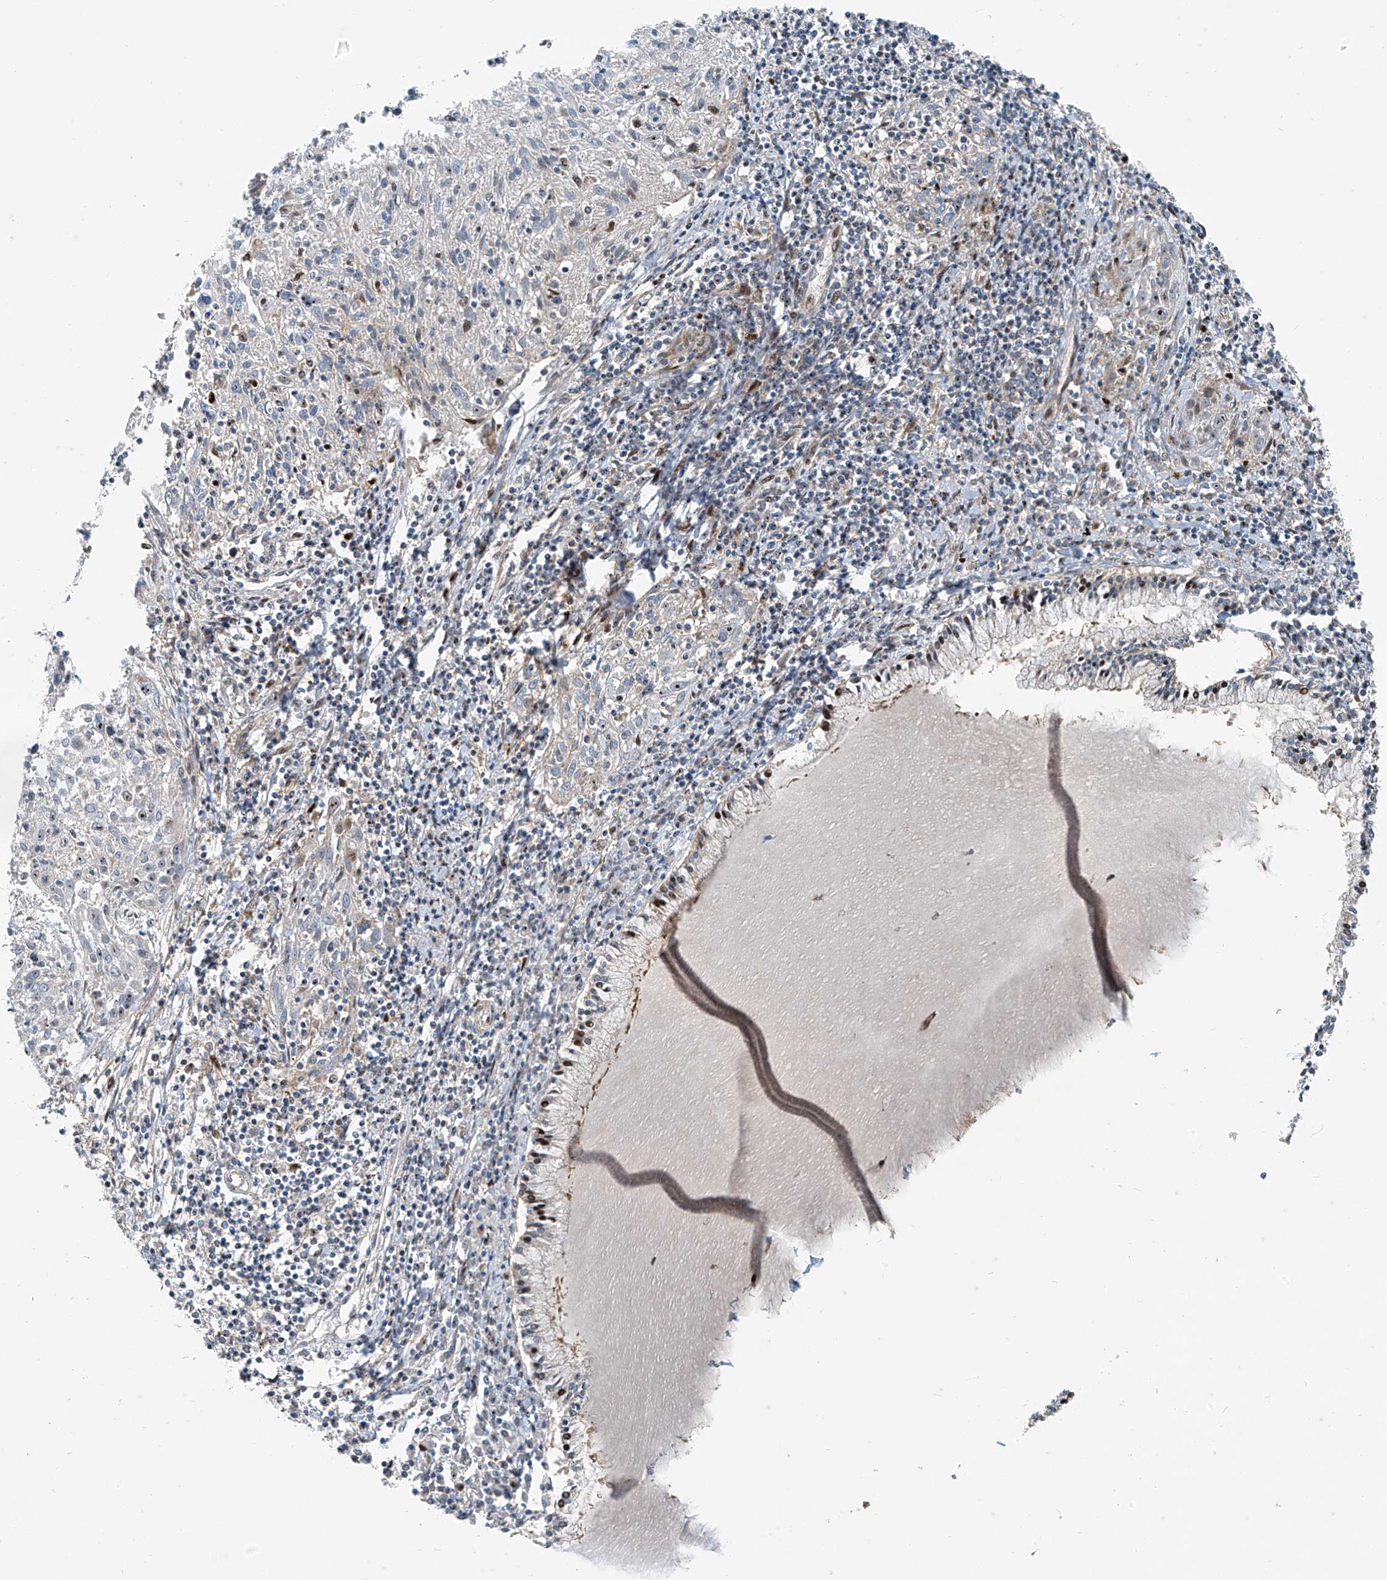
{"staining": {"intensity": "negative", "quantity": "none", "location": "none"}, "tissue": "cervical cancer", "cell_type": "Tumor cells", "image_type": "cancer", "snomed": [{"axis": "morphology", "description": "Squamous cell carcinoma, NOS"}, {"axis": "topography", "description": "Cervix"}], "caption": "Cervical cancer (squamous cell carcinoma) was stained to show a protein in brown. There is no significant positivity in tumor cells.", "gene": "PPCS", "patient": {"sex": "female", "age": 51}}